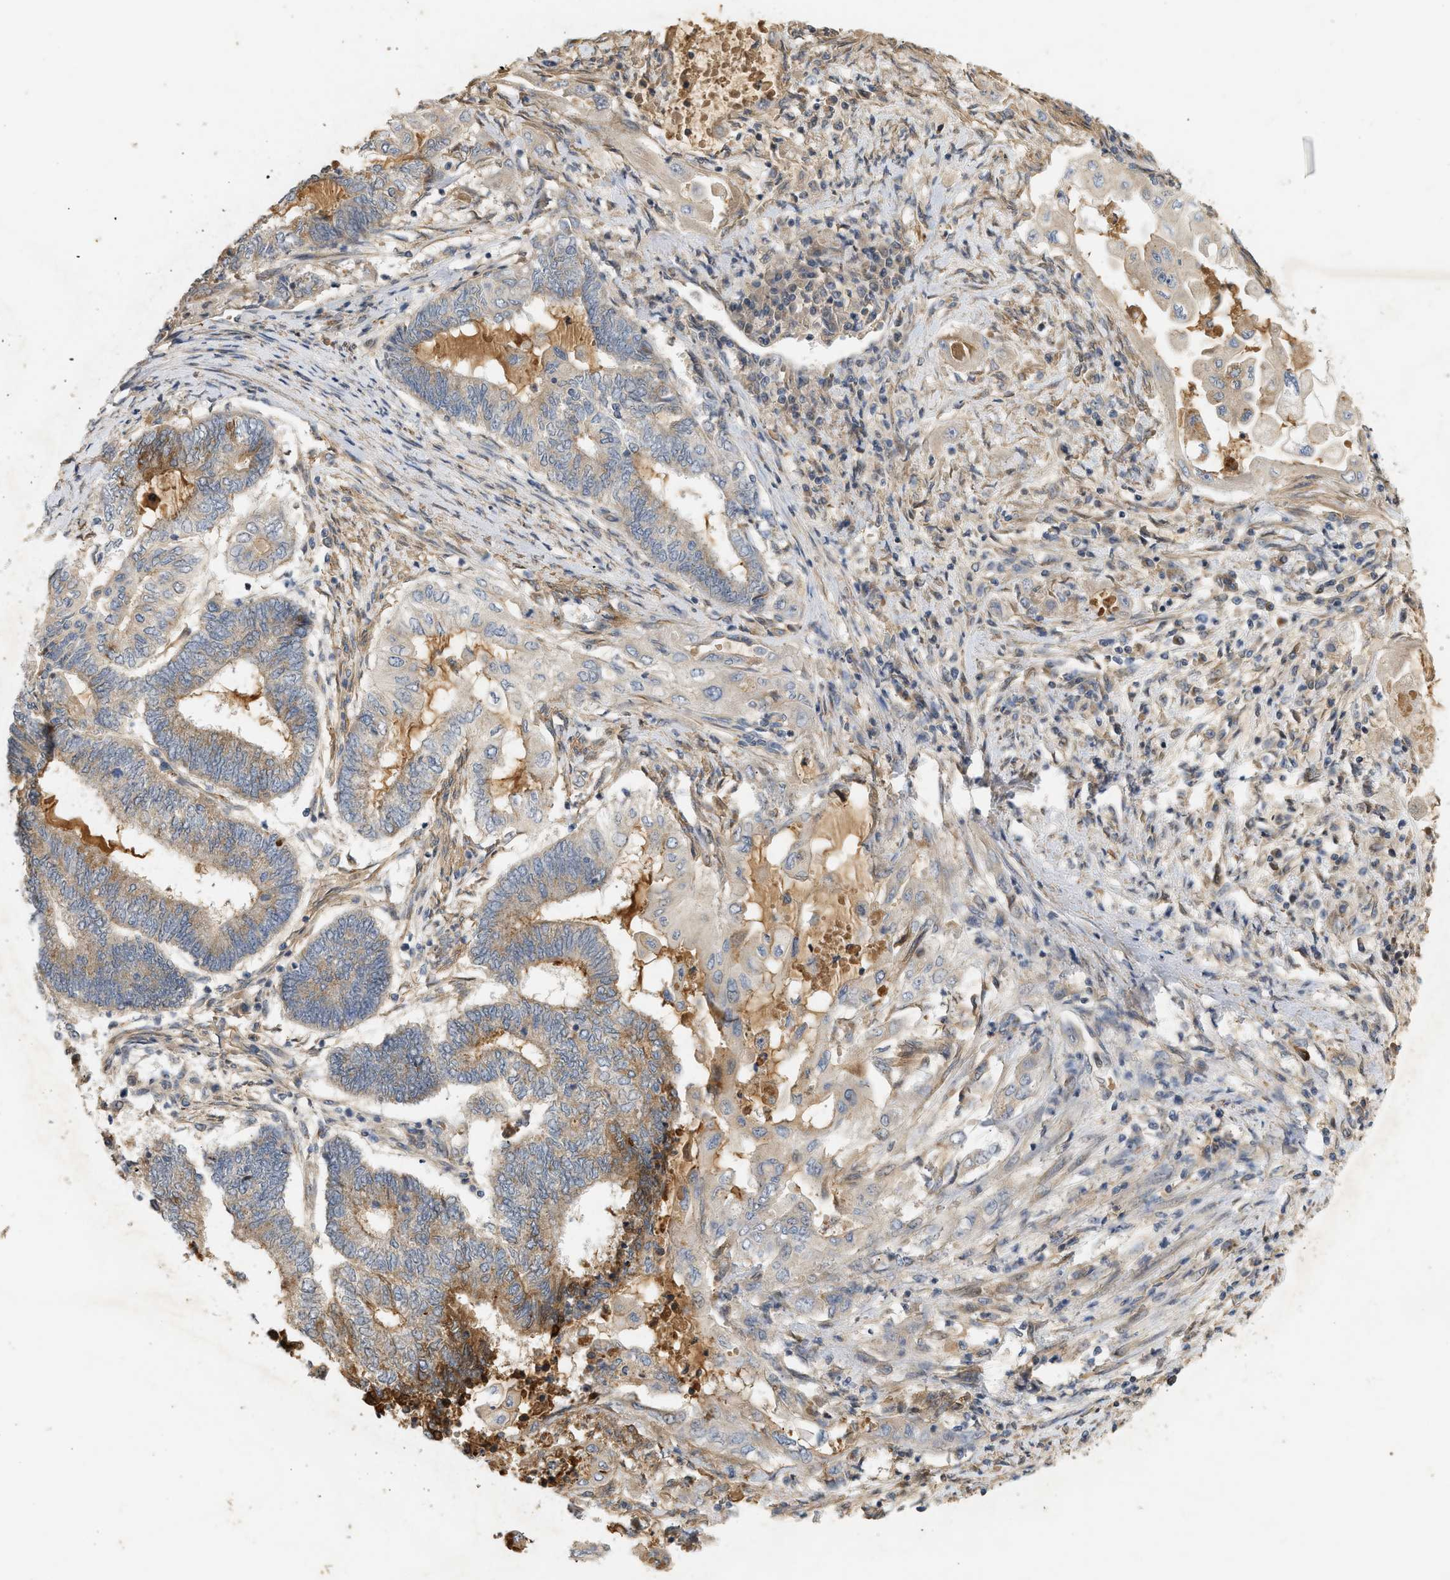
{"staining": {"intensity": "weak", "quantity": ">75%", "location": "cytoplasmic/membranous"}, "tissue": "endometrial cancer", "cell_type": "Tumor cells", "image_type": "cancer", "snomed": [{"axis": "morphology", "description": "Adenocarcinoma, NOS"}, {"axis": "topography", "description": "Uterus"}, {"axis": "topography", "description": "Endometrium"}], "caption": "Endometrial adenocarcinoma stained for a protein exhibits weak cytoplasmic/membranous positivity in tumor cells. (DAB IHC with brightfield microscopy, high magnification).", "gene": "F8", "patient": {"sex": "female", "age": 70}}